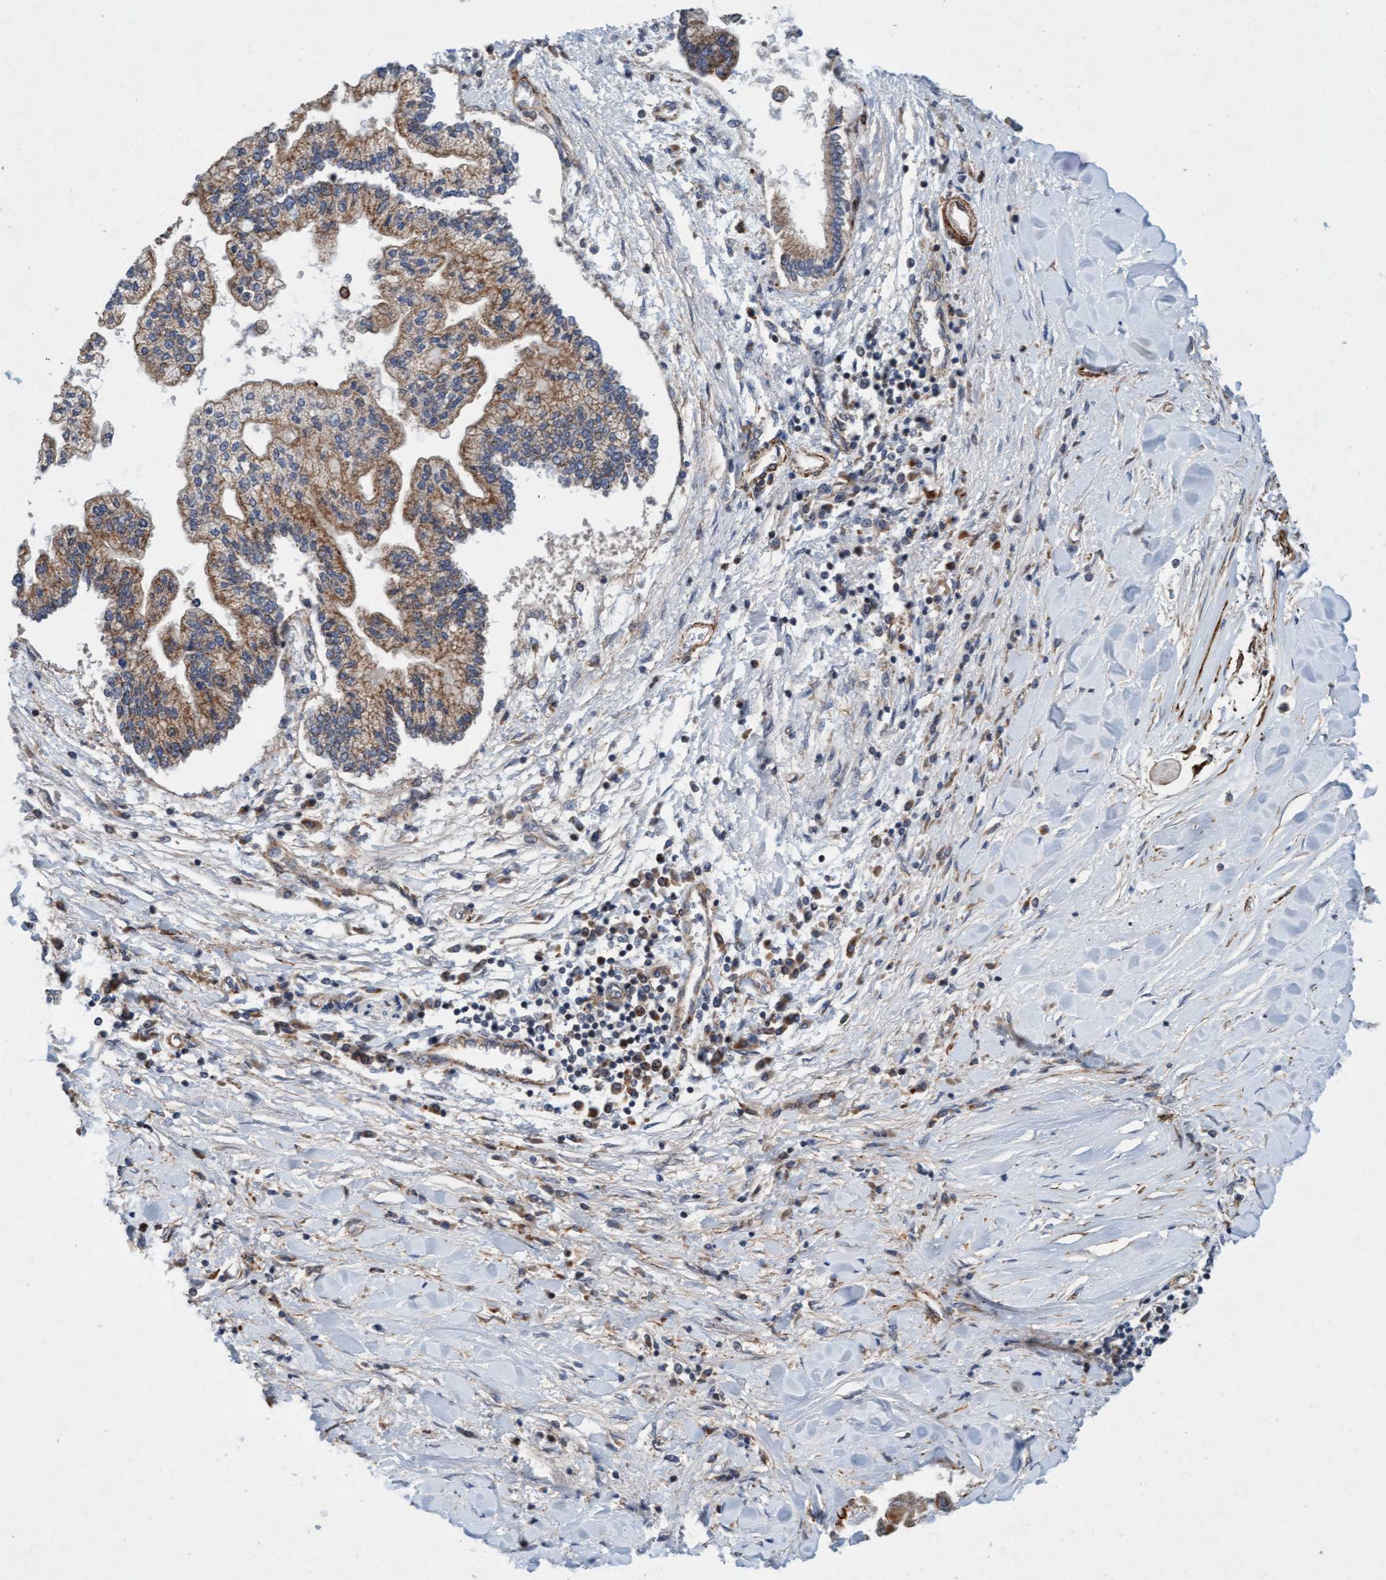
{"staining": {"intensity": "moderate", "quantity": ">75%", "location": "cytoplasmic/membranous"}, "tissue": "liver cancer", "cell_type": "Tumor cells", "image_type": "cancer", "snomed": [{"axis": "morphology", "description": "Cholangiocarcinoma"}, {"axis": "topography", "description": "Liver"}], "caption": "The immunohistochemical stain highlights moderate cytoplasmic/membranous staining in tumor cells of liver cancer (cholangiocarcinoma) tissue. Using DAB (brown) and hematoxylin (blue) stains, captured at high magnification using brightfield microscopy.", "gene": "TMEM70", "patient": {"sex": "male", "age": 50}}